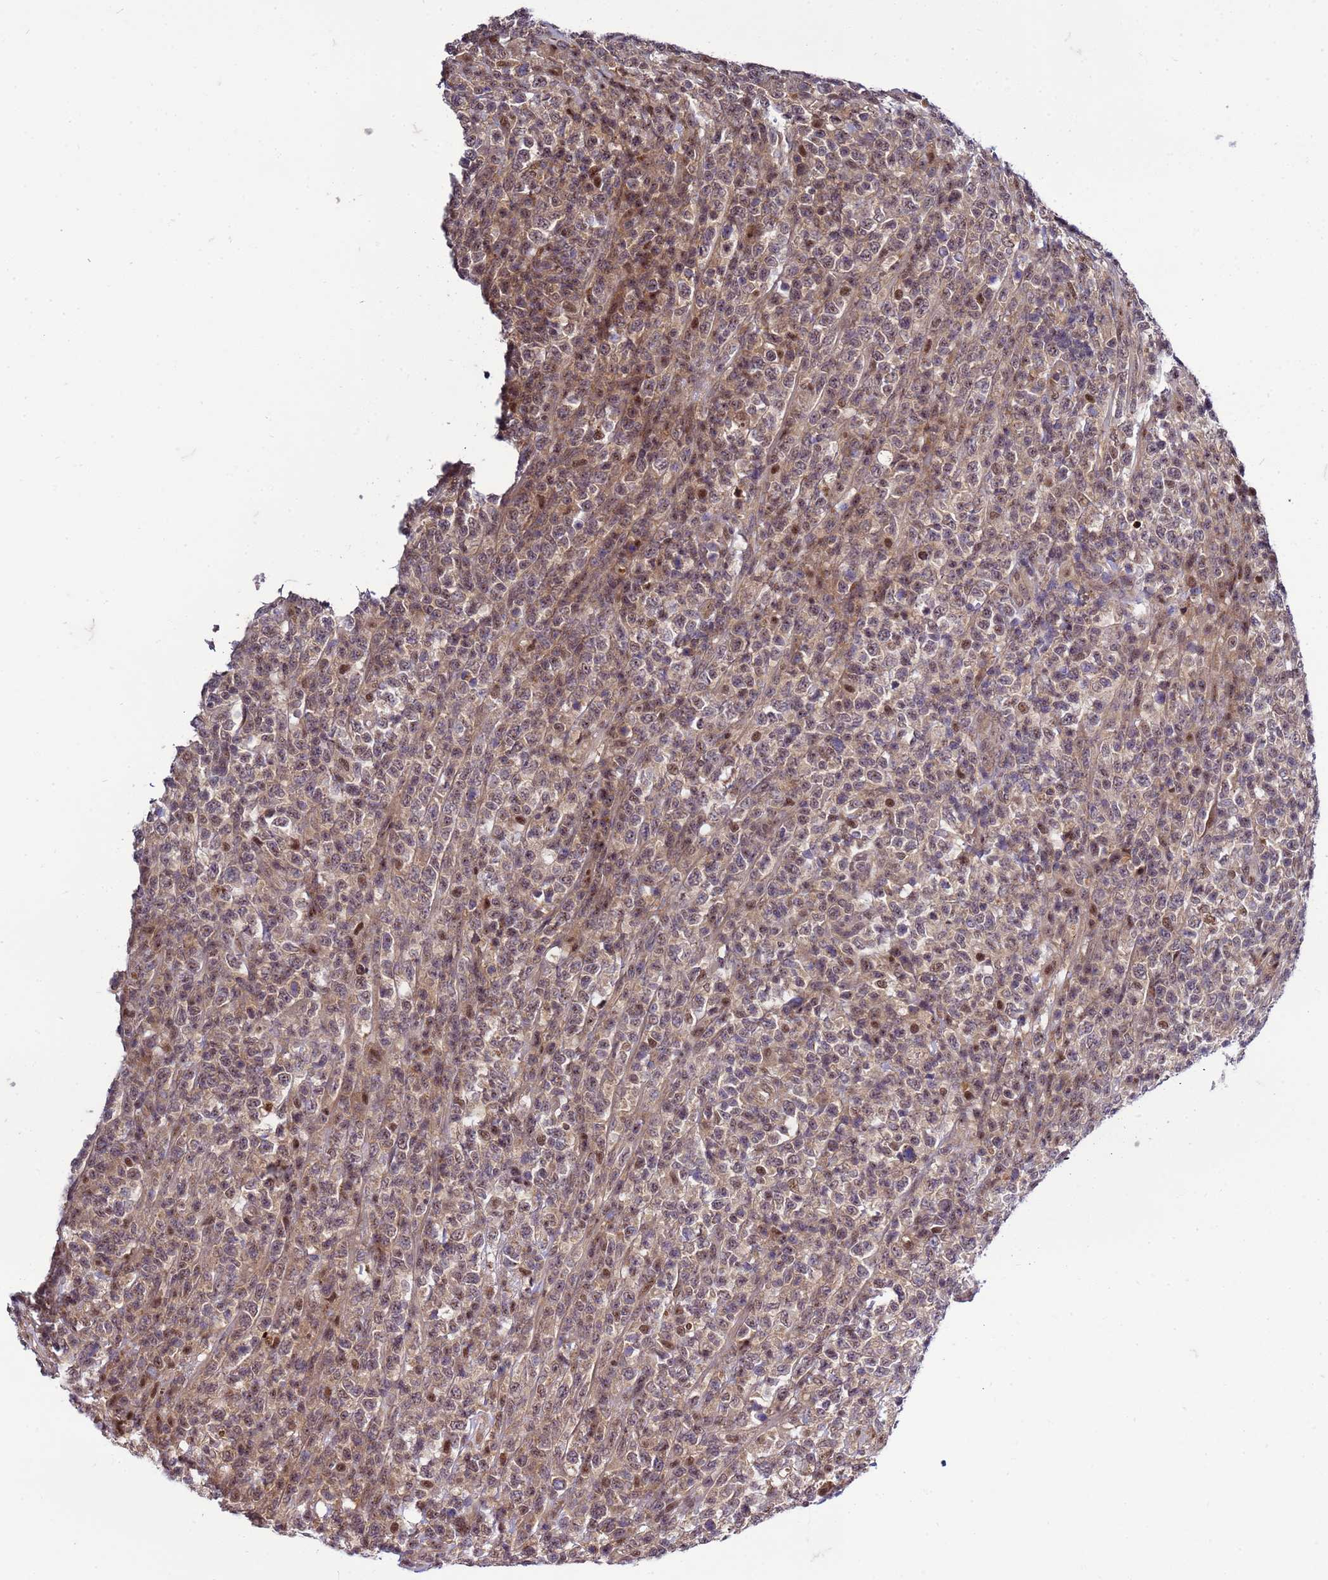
{"staining": {"intensity": "weak", "quantity": ">75%", "location": "nuclear"}, "tissue": "lymphoma", "cell_type": "Tumor cells", "image_type": "cancer", "snomed": [{"axis": "morphology", "description": "Malignant lymphoma, non-Hodgkin's type, High grade"}, {"axis": "topography", "description": "Colon"}], "caption": "DAB immunohistochemical staining of human lymphoma exhibits weak nuclear protein staining in about >75% of tumor cells.", "gene": "GEN1", "patient": {"sex": "female", "age": 53}}